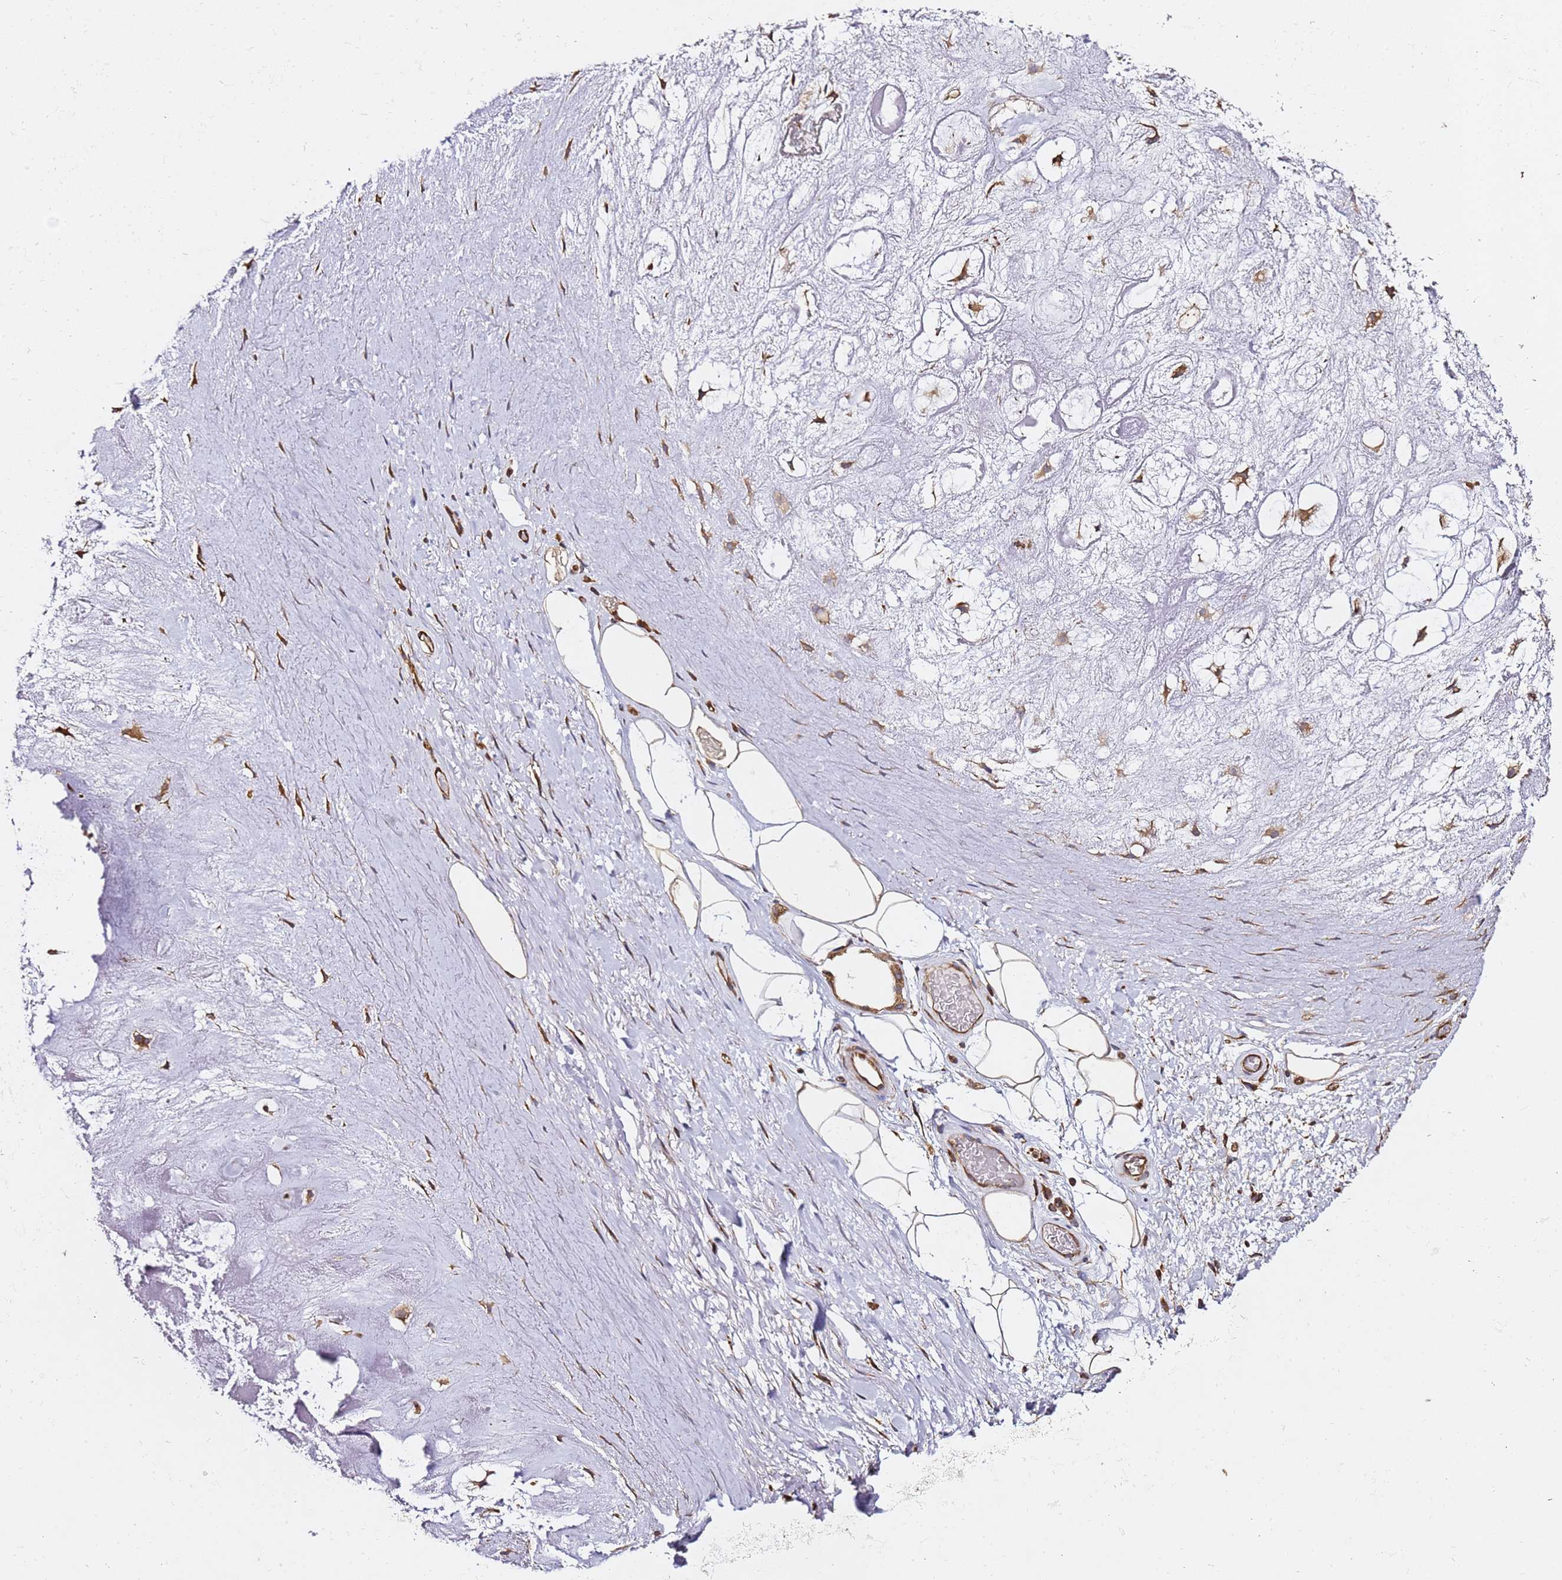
{"staining": {"intensity": "moderate", "quantity": ">75%", "location": "cytoplasmic/membranous"}, "tissue": "adipose tissue", "cell_type": "Adipocytes", "image_type": "normal", "snomed": [{"axis": "morphology", "description": "Normal tissue, NOS"}, {"axis": "topography", "description": "Cartilage tissue"}], "caption": "High-magnification brightfield microscopy of unremarkable adipose tissue stained with DAB (brown) and counterstained with hematoxylin (blue). adipocytes exhibit moderate cytoplasmic/membranous expression is seen in about>75% of cells.", "gene": "TPST1", "patient": {"sex": "male", "age": 81}}